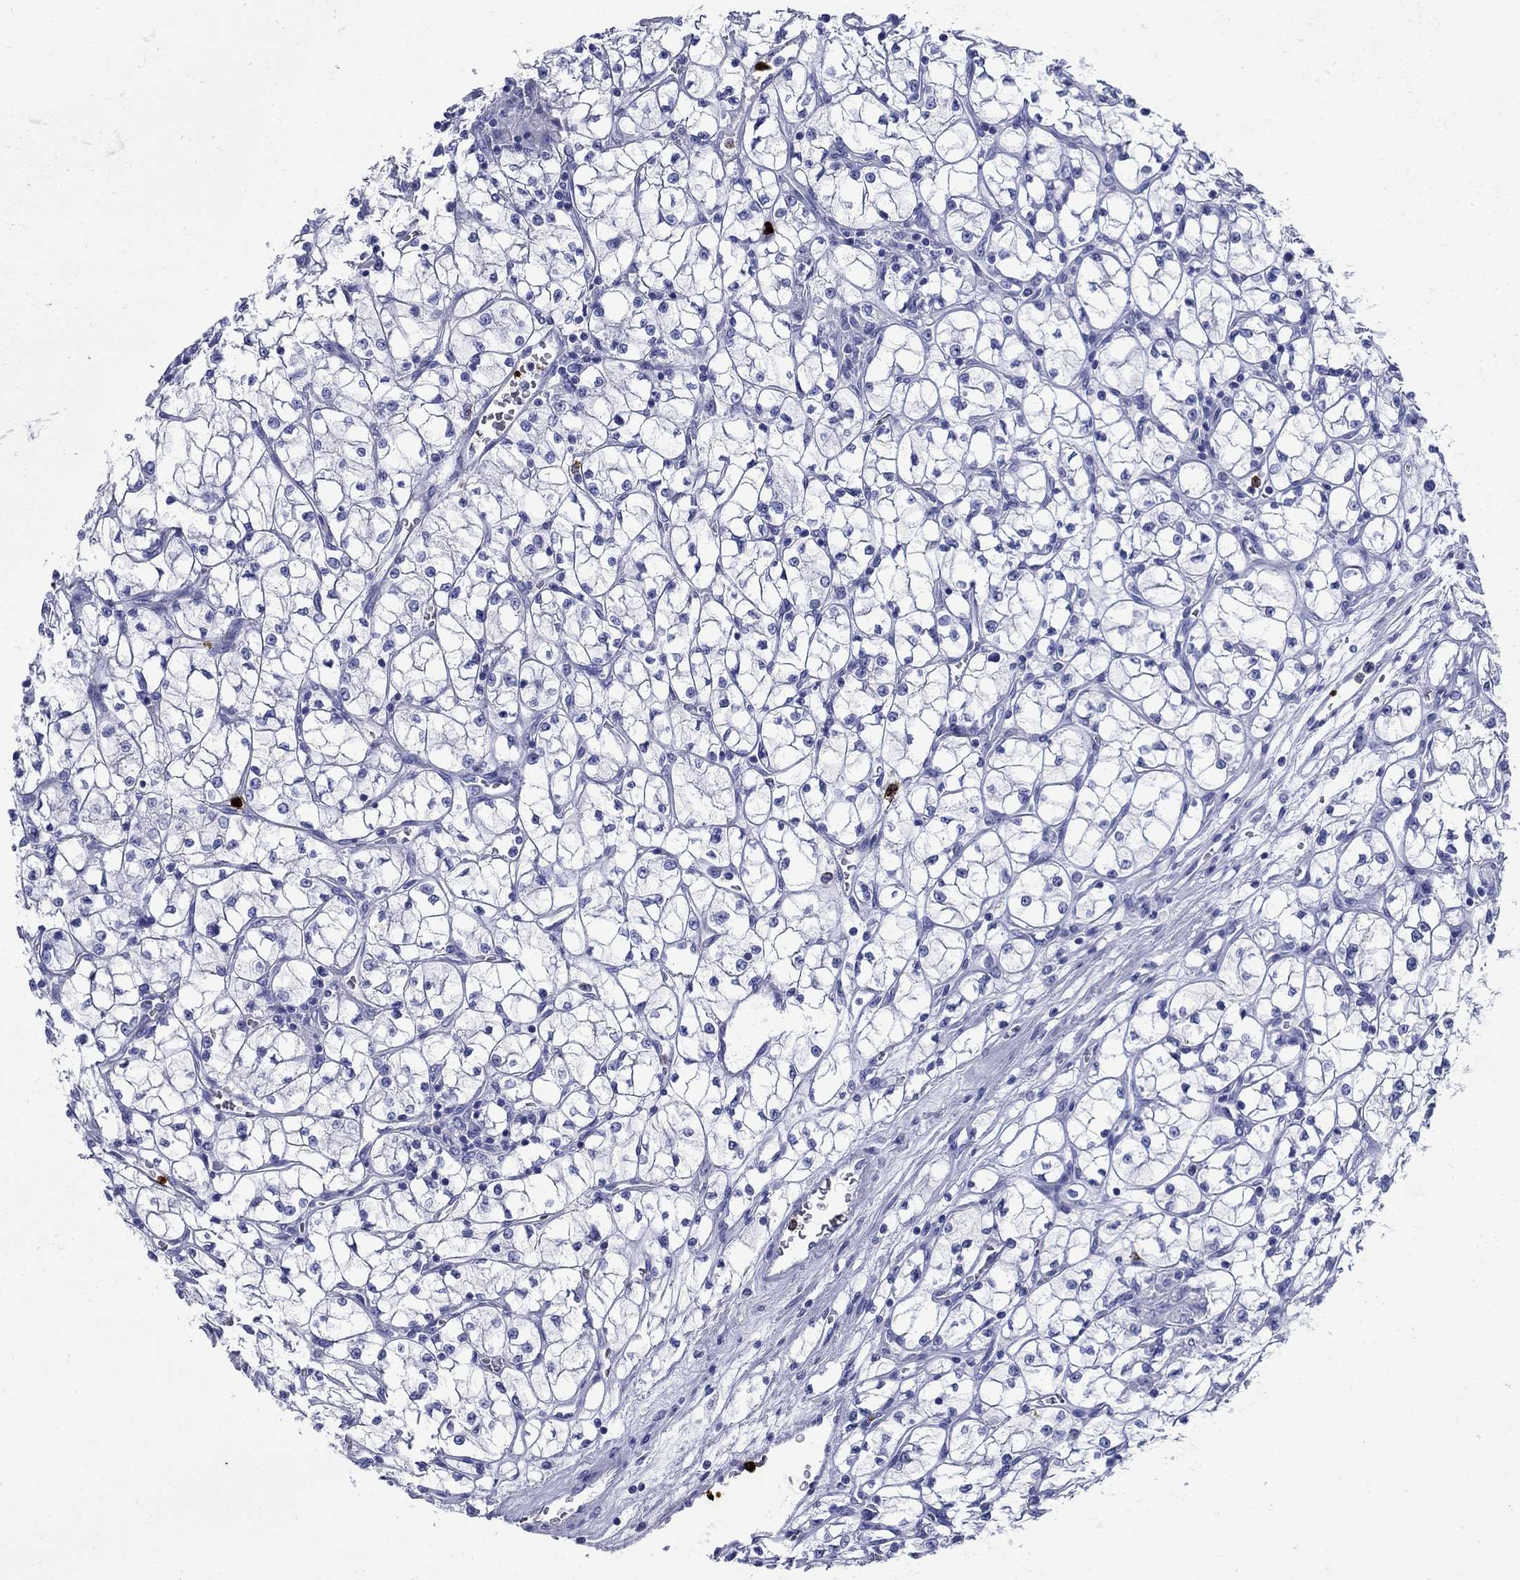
{"staining": {"intensity": "negative", "quantity": "none", "location": "none"}, "tissue": "renal cancer", "cell_type": "Tumor cells", "image_type": "cancer", "snomed": [{"axis": "morphology", "description": "Adenocarcinoma, NOS"}, {"axis": "topography", "description": "Kidney"}], "caption": "Tumor cells are negative for brown protein staining in renal cancer.", "gene": "AZU1", "patient": {"sex": "female", "age": 64}}